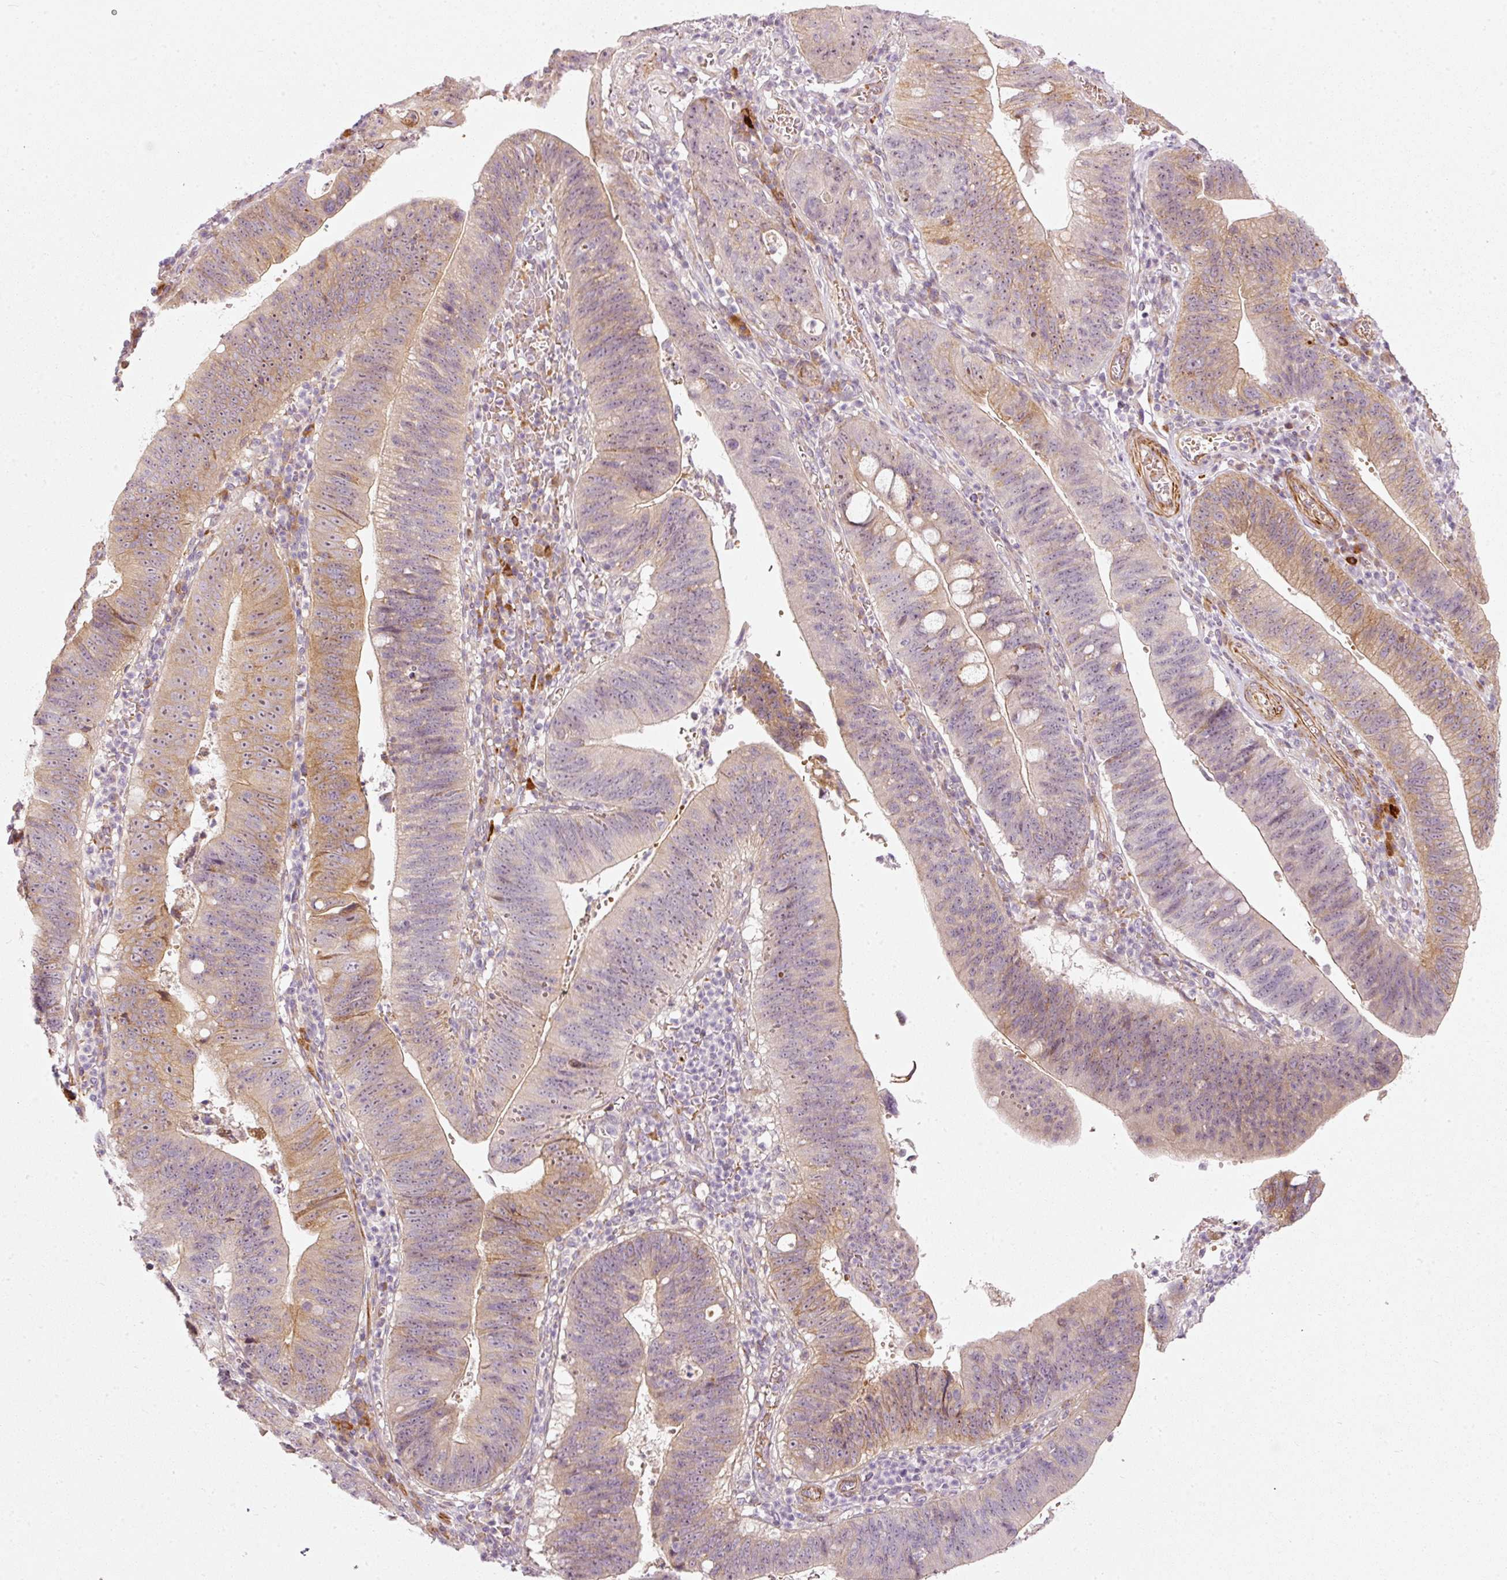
{"staining": {"intensity": "moderate", "quantity": "25%-75%", "location": "cytoplasmic/membranous"}, "tissue": "stomach cancer", "cell_type": "Tumor cells", "image_type": "cancer", "snomed": [{"axis": "morphology", "description": "Adenocarcinoma, NOS"}, {"axis": "topography", "description": "Stomach"}], "caption": "Approximately 25%-75% of tumor cells in adenocarcinoma (stomach) exhibit moderate cytoplasmic/membranous protein expression as visualized by brown immunohistochemical staining.", "gene": "KCNQ1", "patient": {"sex": "male", "age": 59}}